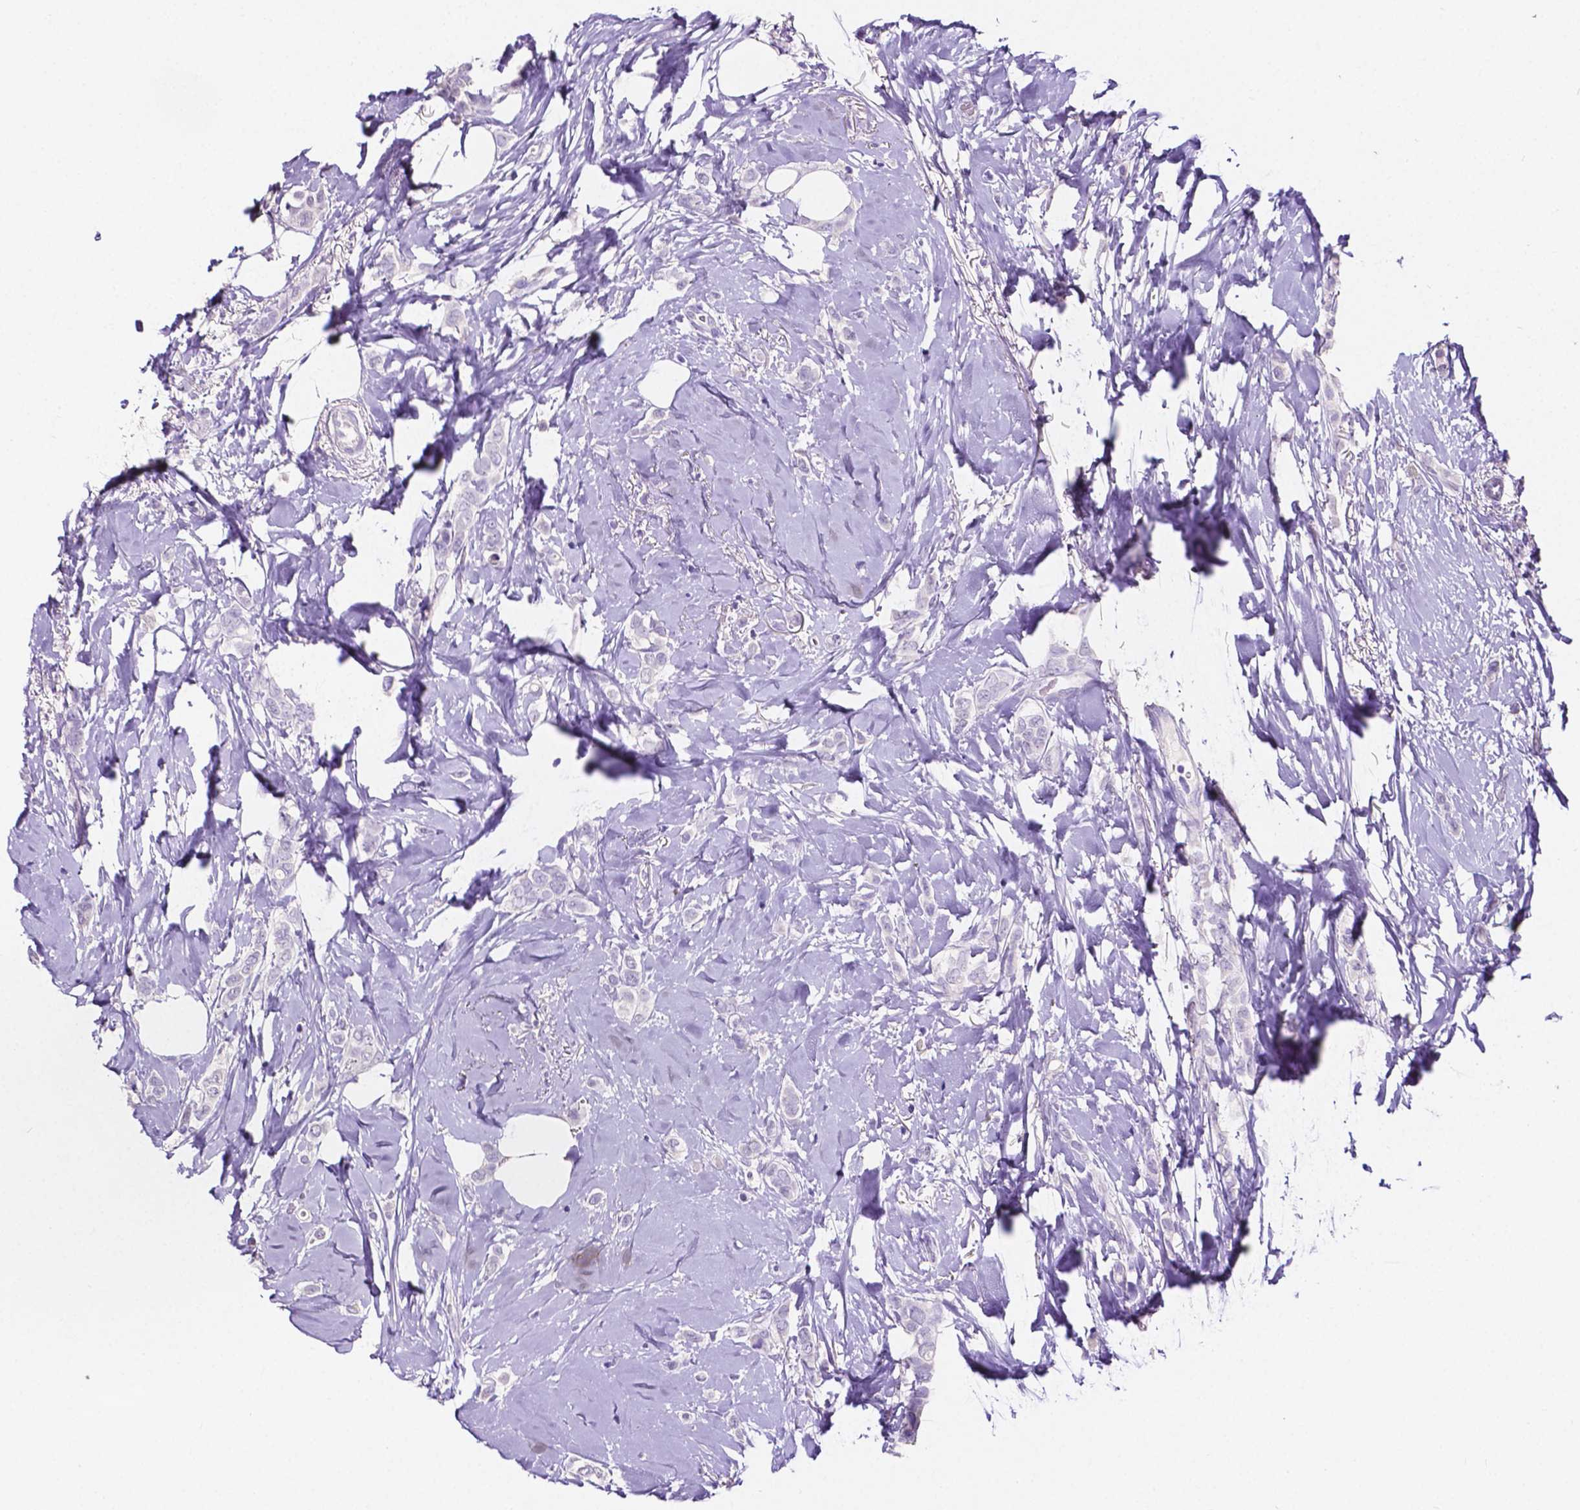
{"staining": {"intensity": "negative", "quantity": "none", "location": "none"}, "tissue": "breast cancer", "cell_type": "Tumor cells", "image_type": "cancer", "snomed": [{"axis": "morphology", "description": "Lobular carcinoma"}, {"axis": "topography", "description": "Breast"}], "caption": "Tumor cells are negative for brown protein staining in breast cancer.", "gene": "SLC22A2", "patient": {"sex": "female", "age": 66}}